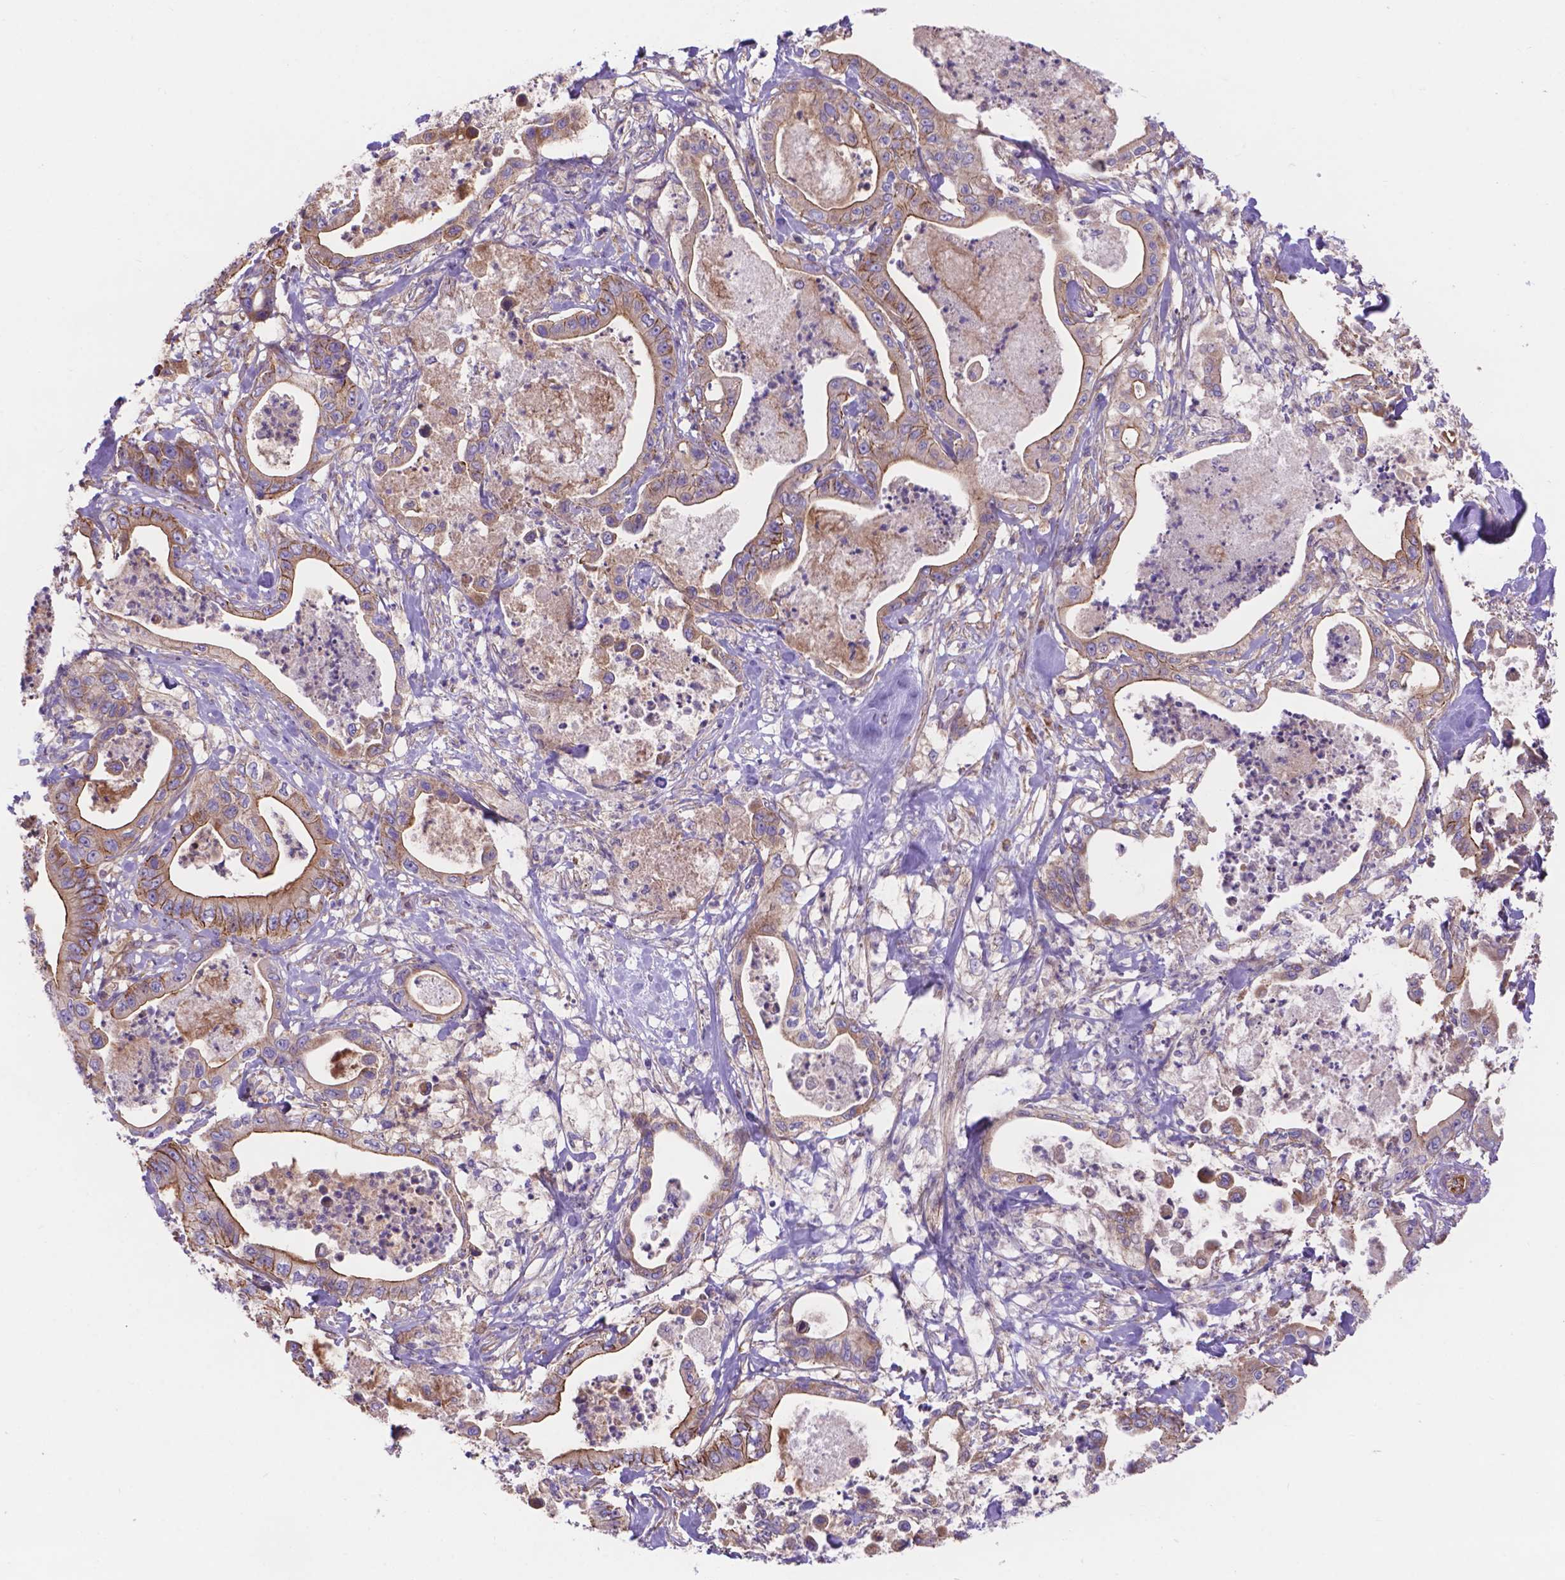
{"staining": {"intensity": "moderate", "quantity": "25%-75%", "location": "cytoplasmic/membranous"}, "tissue": "pancreatic cancer", "cell_type": "Tumor cells", "image_type": "cancer", "snomed": [{"axis": "morphology", "description": "Adenocarcinoma, NOS"}, {"axis": "topography", "description": "Pancreas"}], "caption": "Tumor cells reveal medium levels of moderate cytoplasmic/membranous positivity in about 25%-75% of cells in pancreatic cancer. Immunohistochemistry (ihc) stains the protein in brown and the nuclei are stained blue.", "gene": "AK3", "patient": {"sex": "male", "age": 71}}